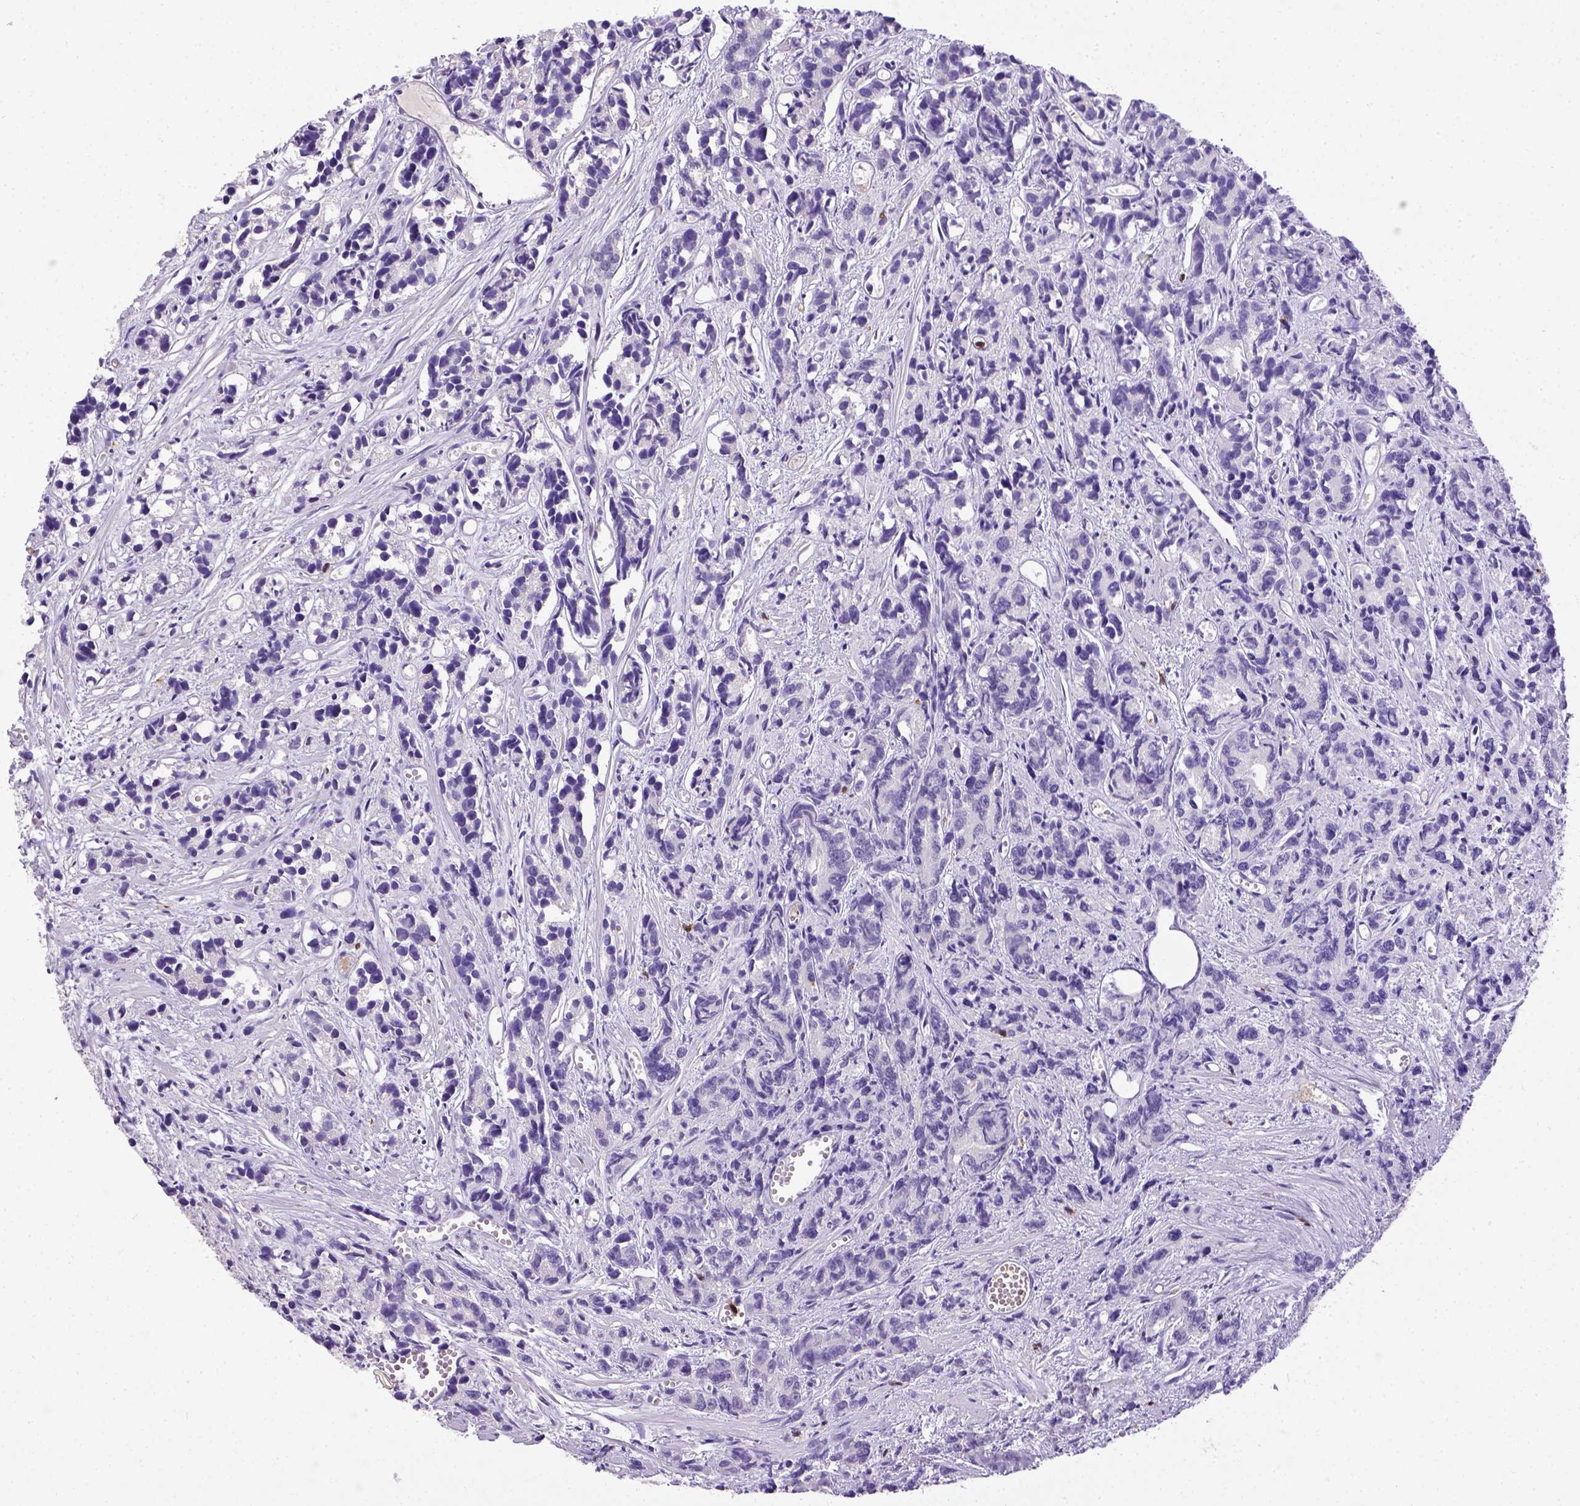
{"staining": {"intensity": "negative", "quantity": "none", "location": "none"}, "tissue": "prostate cancer", "cell_type": "Tumor cells", "image_type": "cancer", "snomed": [{"axis": "morphology", "description": "Adenocarcinoma, High grade"}, {"axis": "topography", "description": "Prostate"}], "caption": "Human prostate cancer (high-grade adenocarcinoma) stained for a protein using immunohistochemistry (IHC) shows no expression in tumor cells.", "gene": "CD3E", "patient": {"sex": "male", "age": 77}}